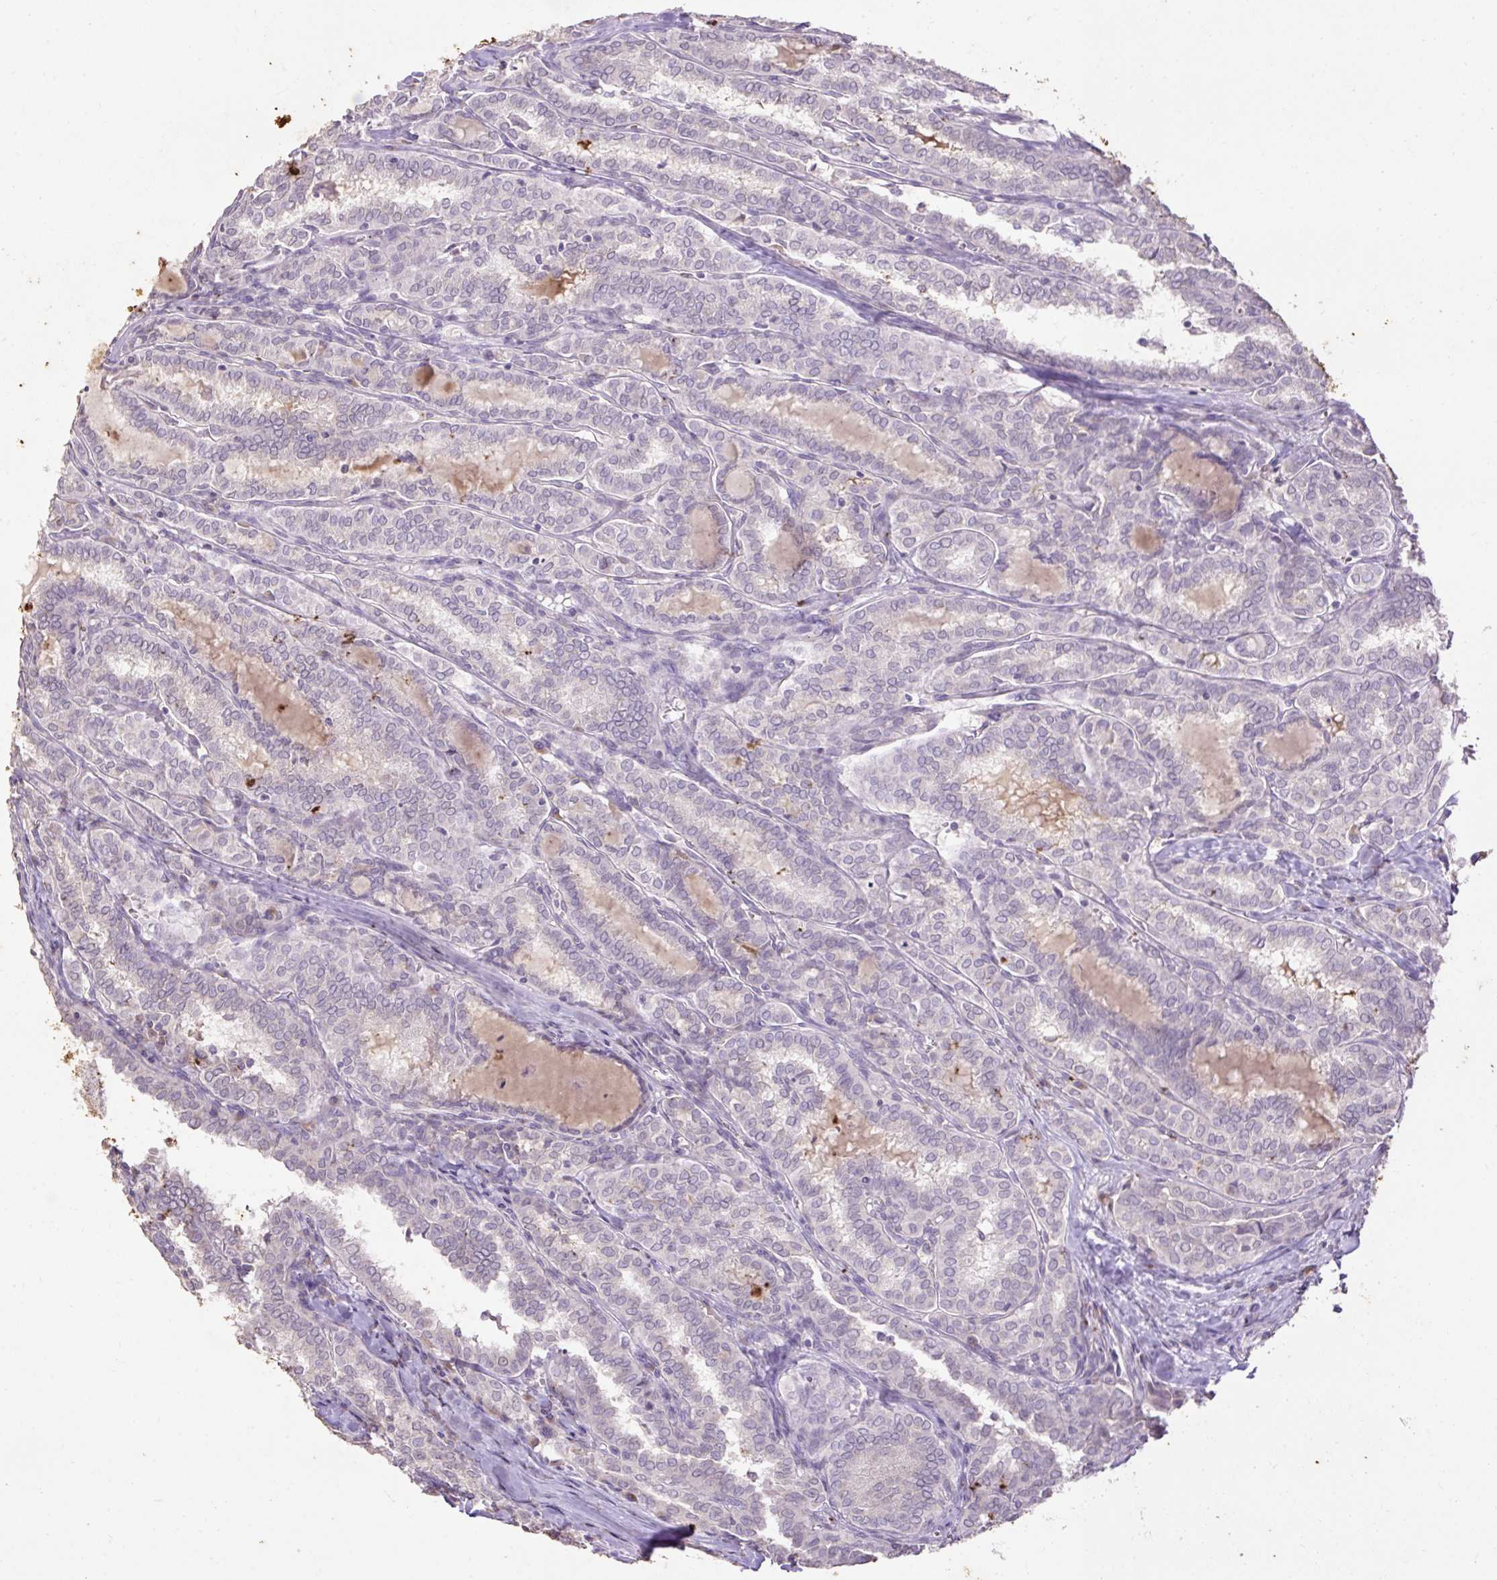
{"staining": {"intensity": "negative", "quantity": "none", "location": "none"}, "tissue": "thyroid cancer", "cell_type": "Tumor cells", "image_type": "cancer", "snomed": [{"axis": "morphology", "description": "Papillary adenocarcinoma, NOS"}, {"axis": "topography", "description": "Thyroid gland"}], "caption": "Thyroid cancer (papillary adenocarcinoma) was stained to show a protein in brown. There is no significant positivity in tumor cells. The staining was performed using DAB (3,3'-diaminobenzidine) to visualize the protein expression in brown, while the nuclei were stained in blue with hematoxylin (Magnification: 20x).", "gene": "LRTM2", "patient": {"sex": "female", "age": 30}}